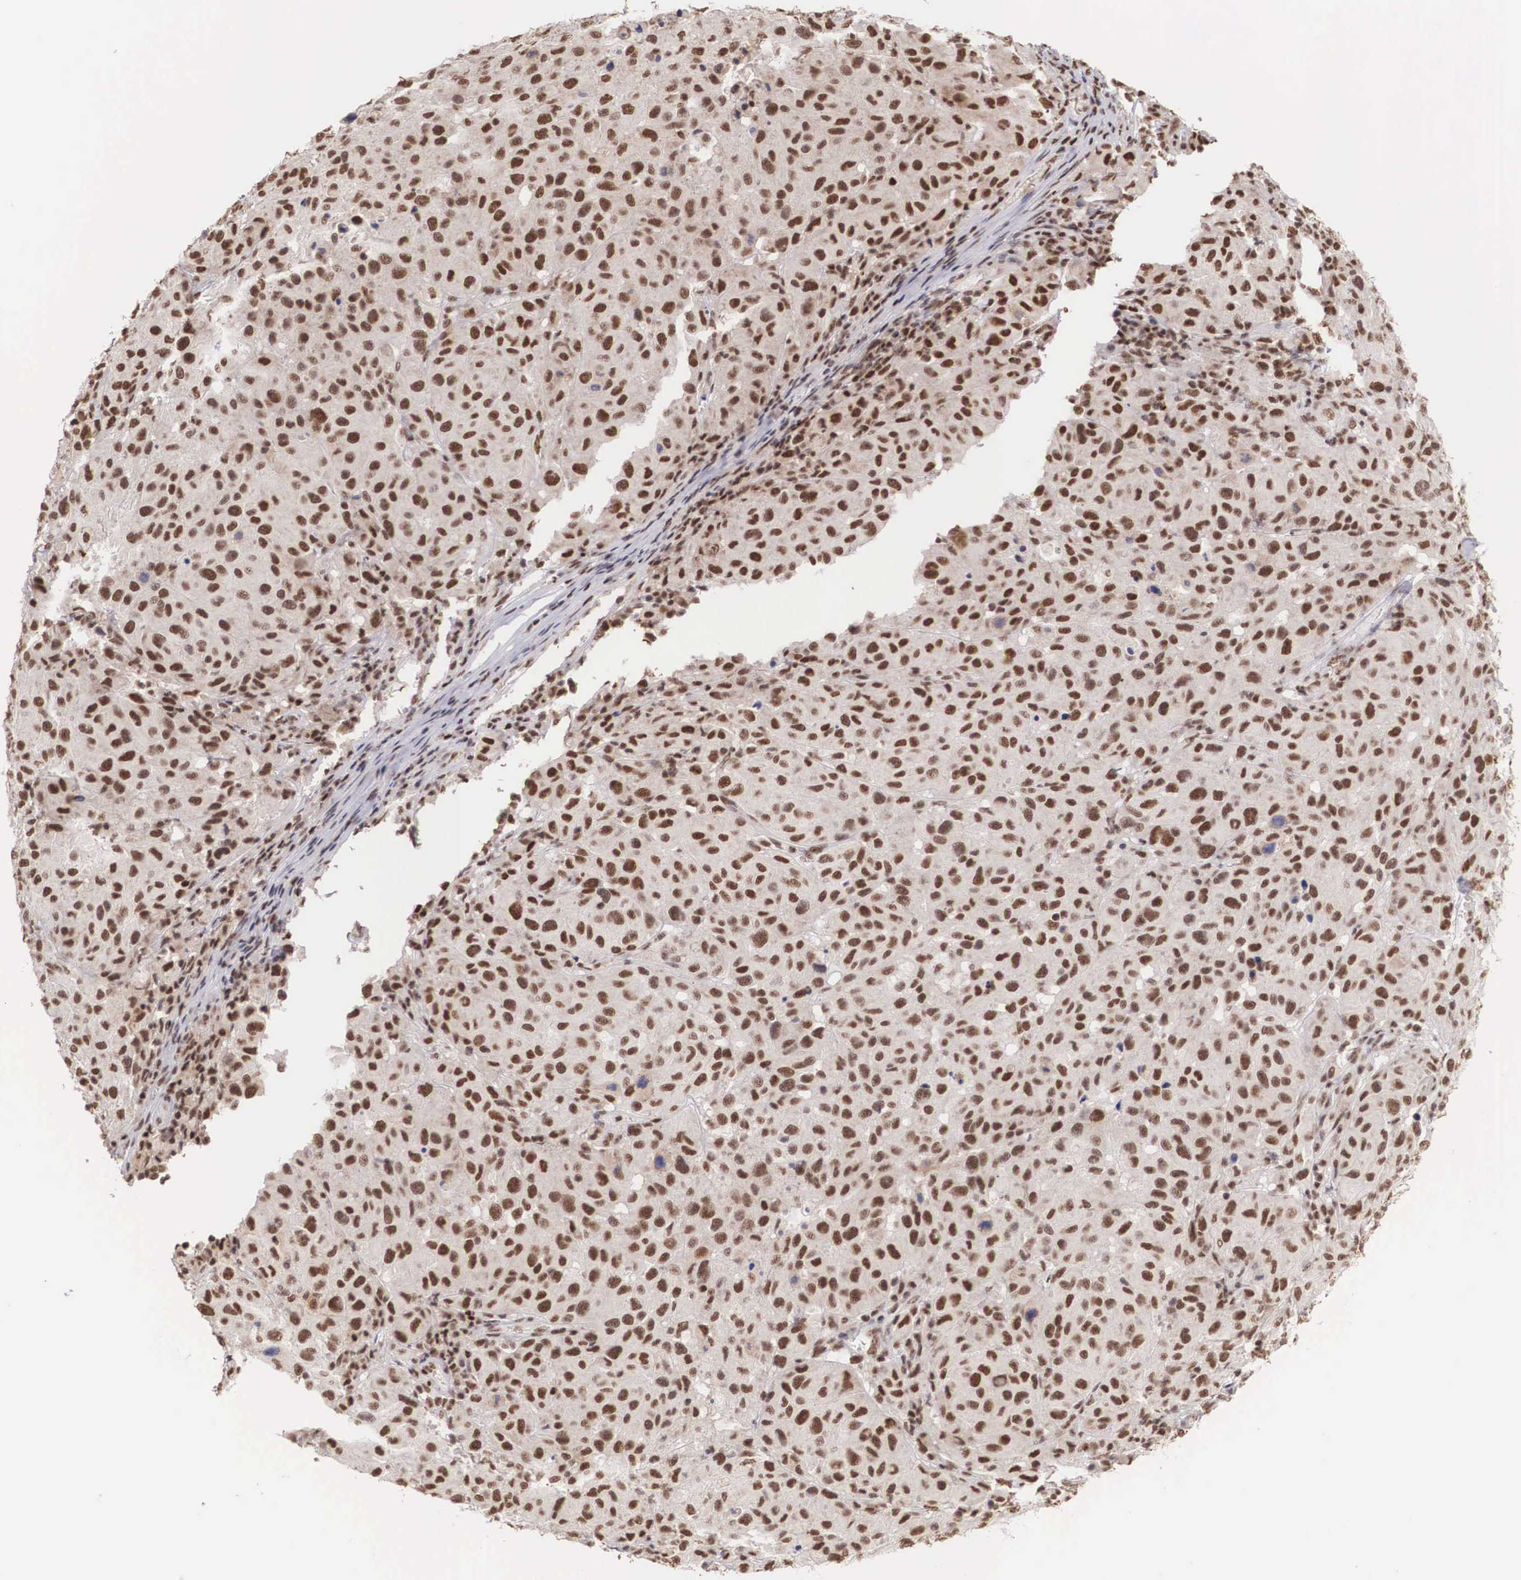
{"staining": {"intensity": "moderate", "quantity": ">75%", "location": "nuclear"}, "tissue": "melanoma", "cell_type": "Tumor cells", "image_type": "cancer", "snomed": [{"axis": "morphology", "description": "Malignant melanoma, NOS"}, {"axis": "topography", "description": "Skin"}], "caption": "Moderate nuclear staining is seen in approximately >75% of tumor cells in malignant melanoma.", "gene": "HTATSF1", "patient": {"sex": "female", "age": 77}}